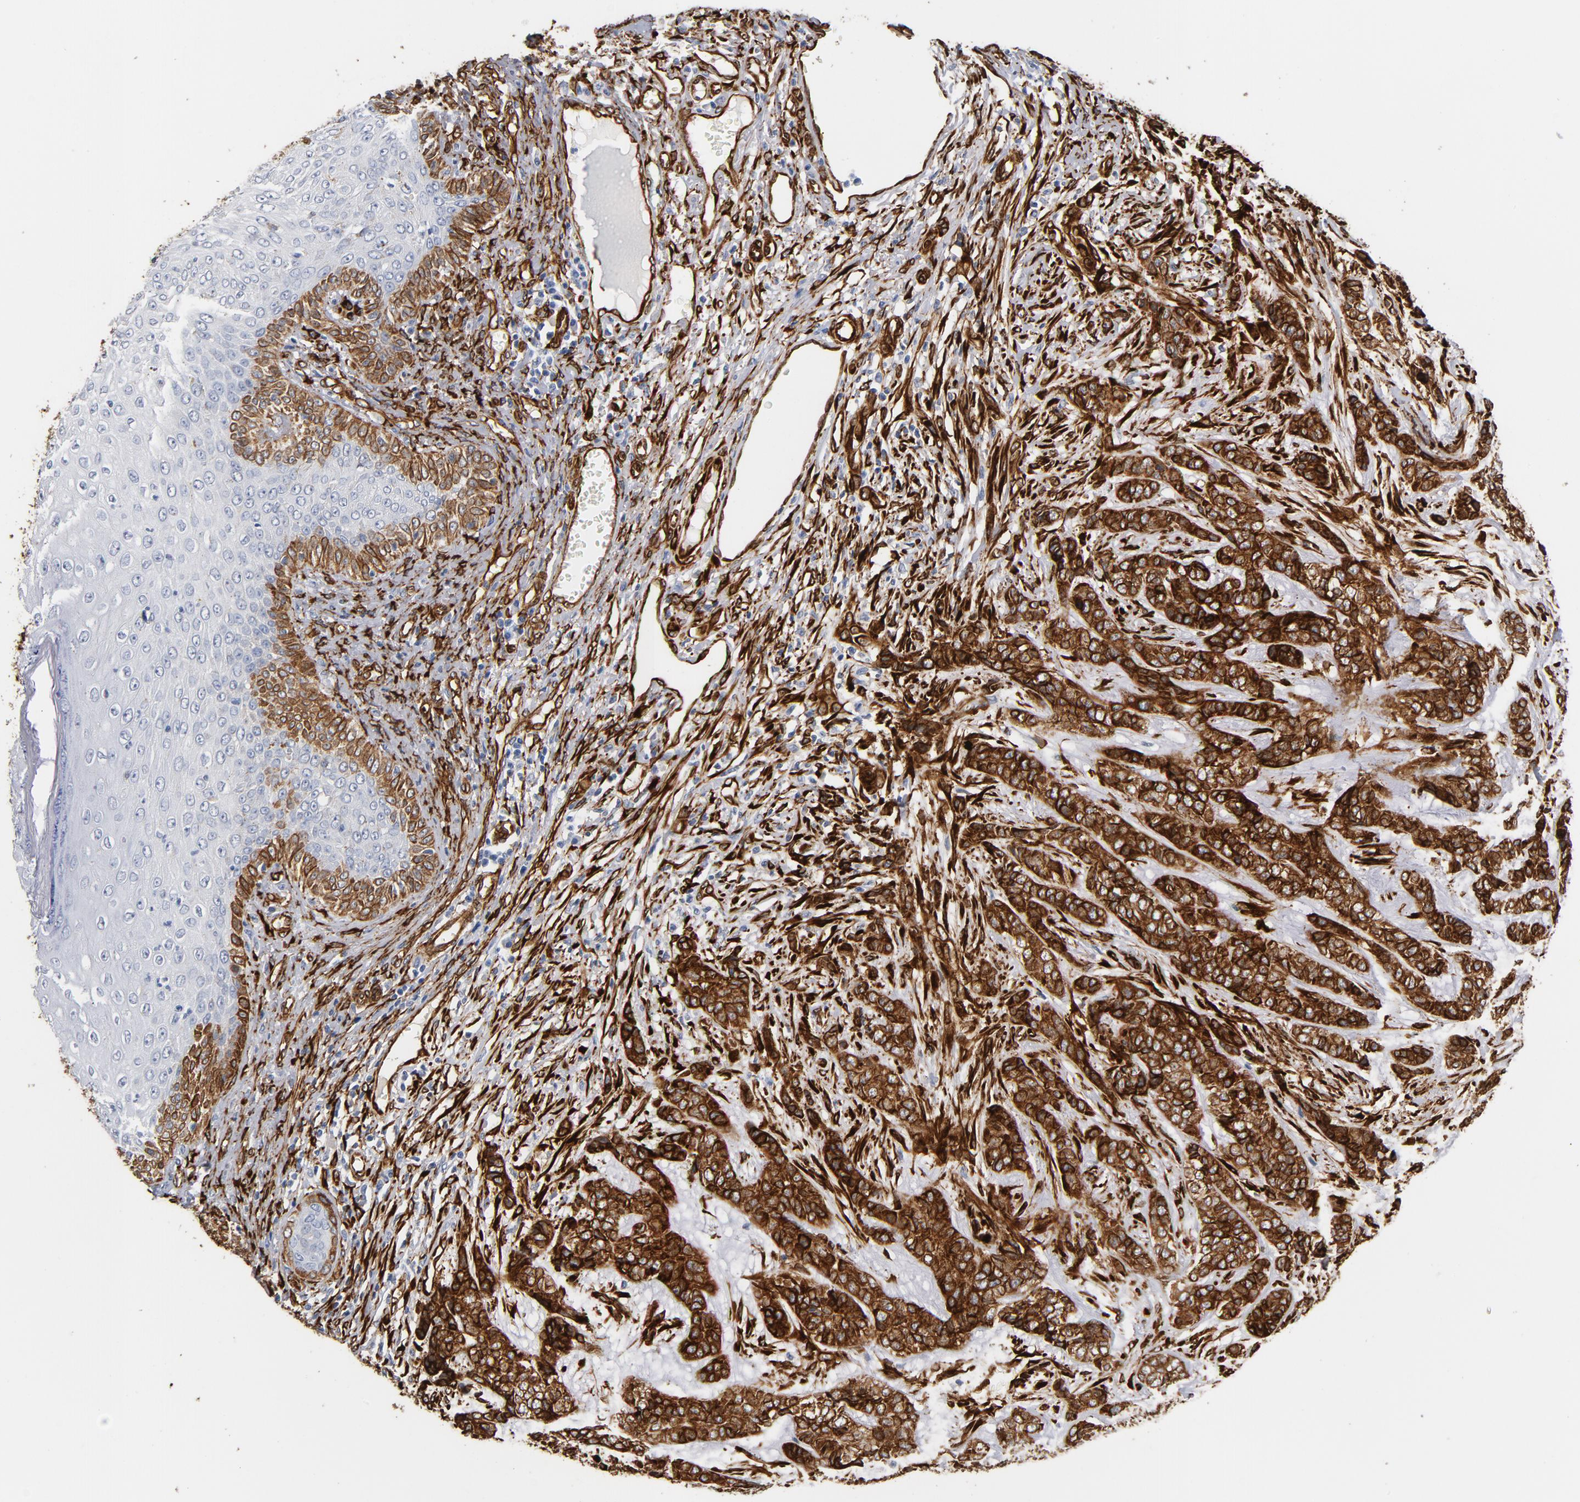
{"staining": {"intensity": "strong", "quantity": ">75%", "location": "cytoplasmic/membranous"}, "tissue": "skin cancer", "cell_type": "Tumor cells", "image_type": "cancer", "snomed": [{"axis": "morphology", "description": "Basal cell carcinoma"}, {"axis": "topography", "description": "Skin"}], "caption": "Skin basal cell carcinoma tissue displays strong cytoplasmic/membranous positivity in approximately >75% of tumor cells, visualized by immunohistochemistry.", "gene": "SERPINH1", "patient": {"sex": "female", "age": 64}}